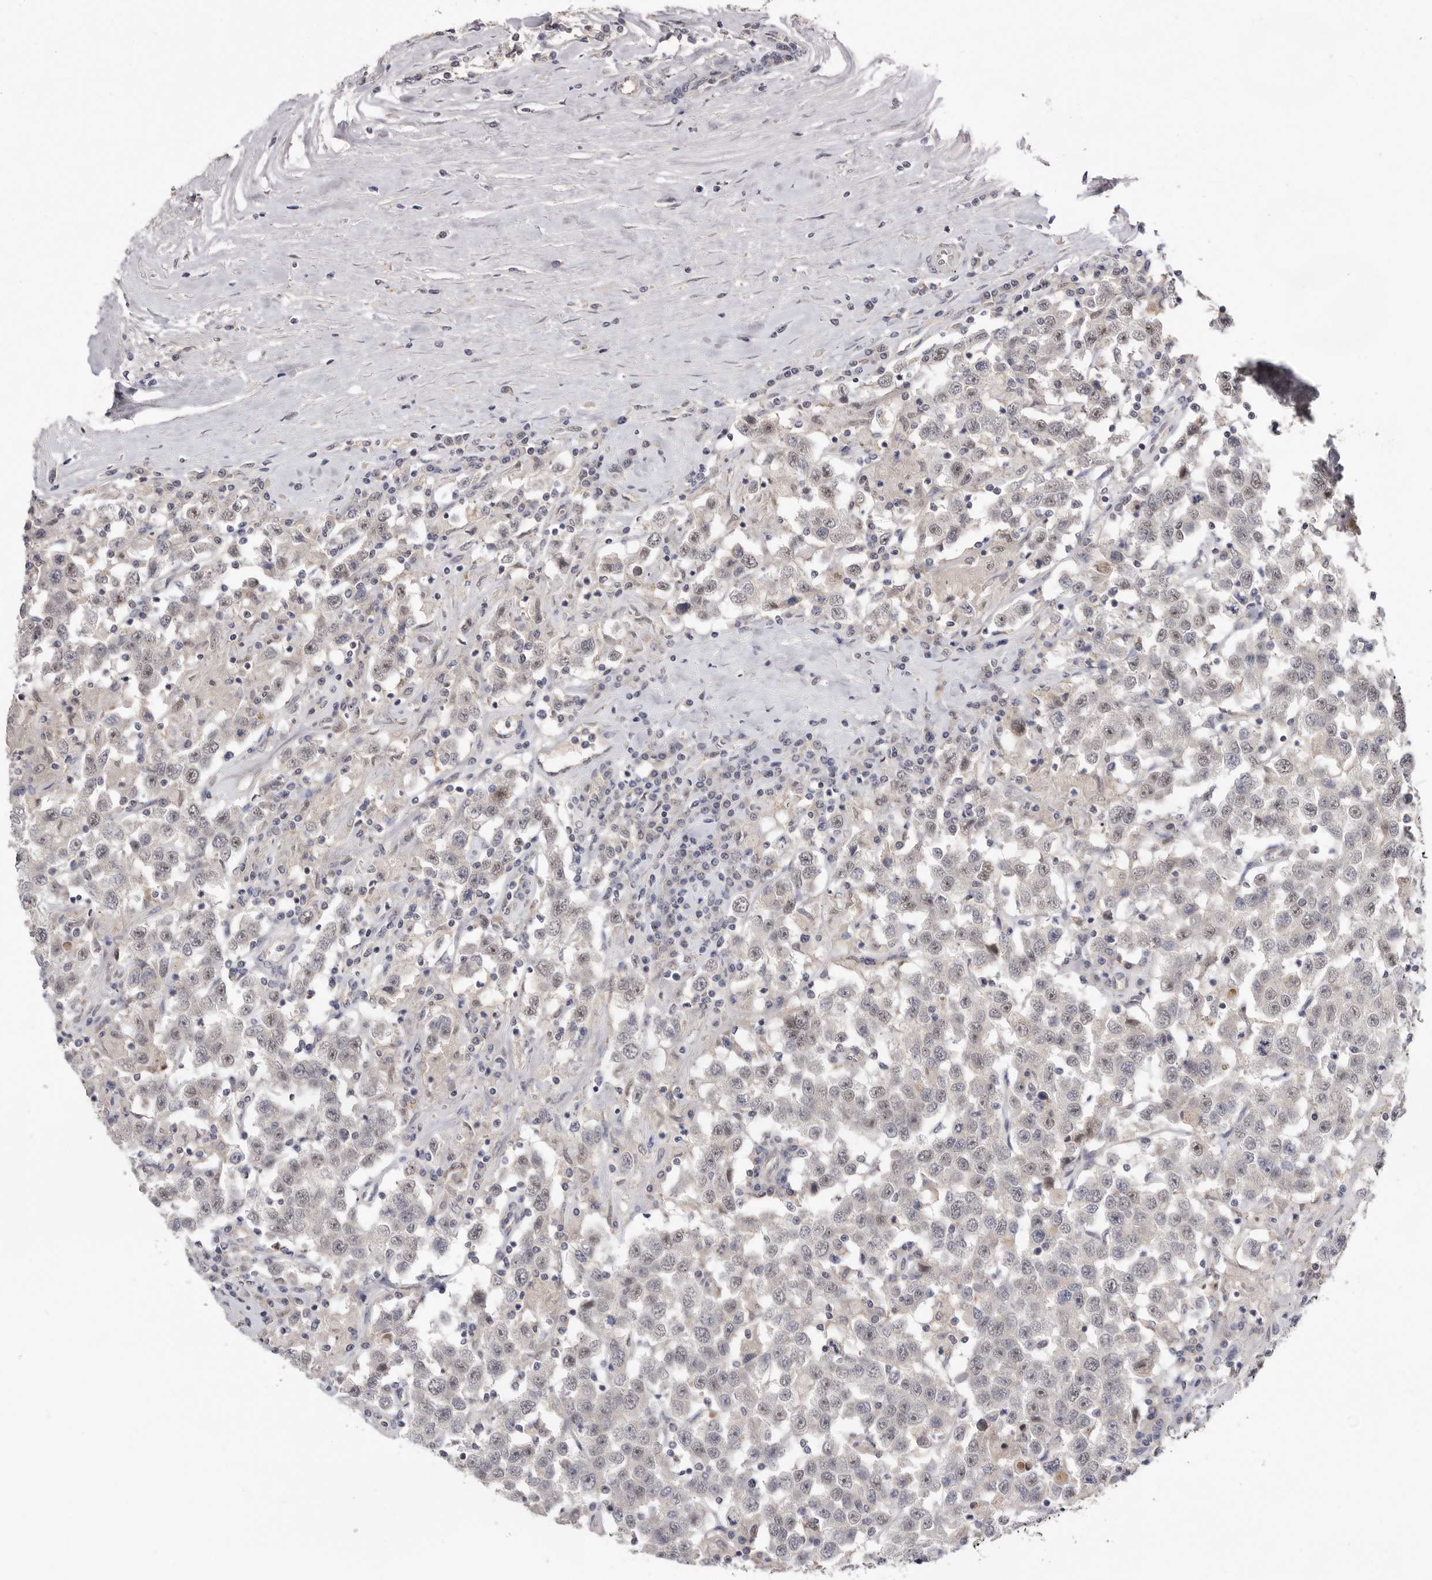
{"staining": {"intensity": "weak", "quantity": "<25%", "location": "nuclear"}, "tissue": "testis cancer", "cell_type": "Tumor cells", "image_type": "cancer", "snomed": [{"axis": "morphology", "description": "Seminoma, NOS"}, {"axis": "topography", "description": "Testis"}], "caption": "Tumor cells are negative for brown protein staining in testis cancer (seminoma). The staining was performed using DAB to visualize the protein expression in brown, while the nuclei were stained in blue with hematoxylin (Magnification: 20x).", "gene": "BRCA2", "patient": {"sex": "male", "age": 41}}